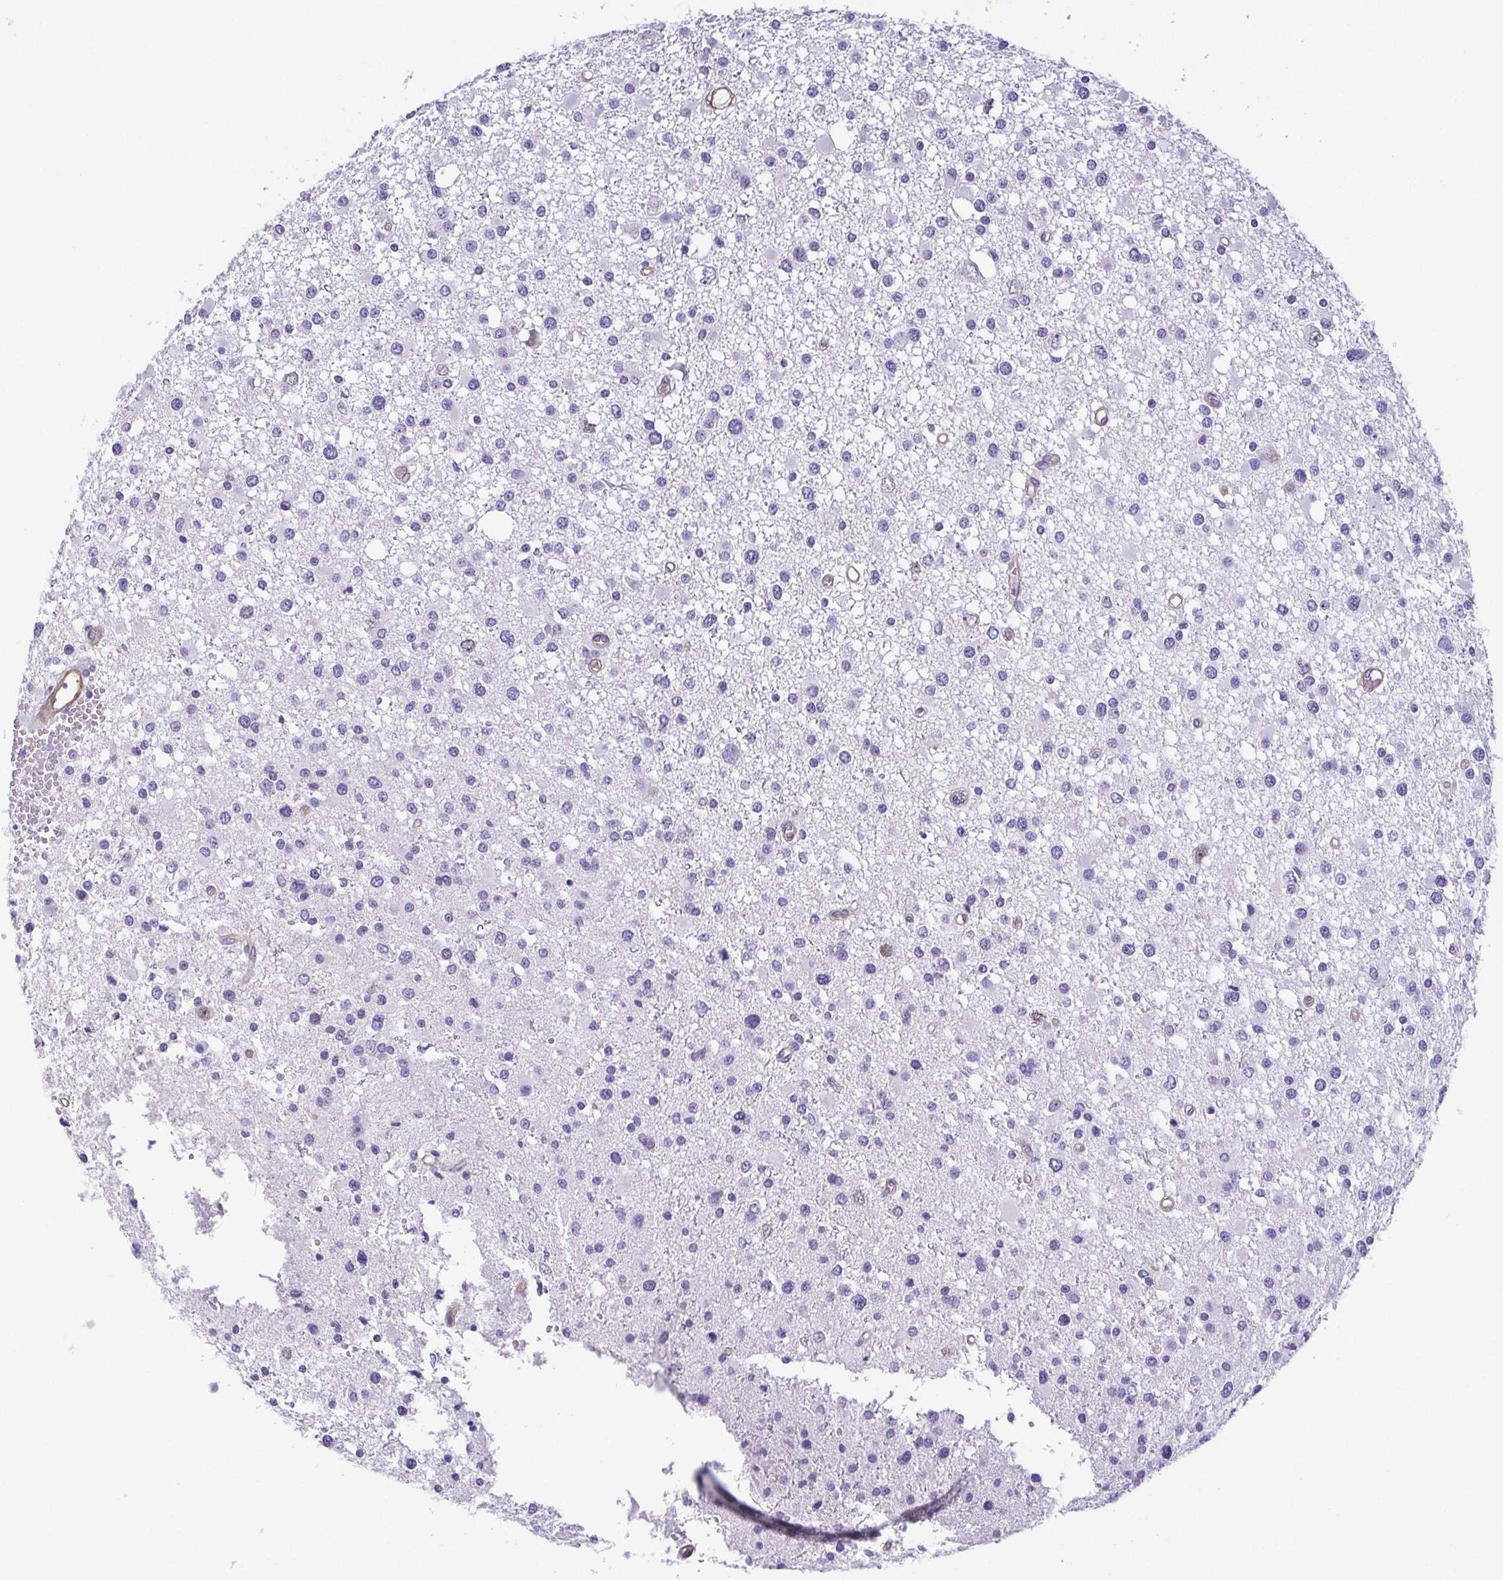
{"staining": {"intensity": "negative", "quantity": "none", "location": "none"}, "tissue": "glioma", "cell_type": "Tumor cells", "image_type": "cancer", "snomed": [{"axis": "morphology", "description": "Glioma, malignant, High grade"}, {"axis": "topography", "description": "Brain"}], "caption": "There is no significant positivity in tumor cells of glioma. (DAB immunohistochemistry with hematoxylin counter stain).", "gene": "MYL6", "patient": {"sex": "male", "age": 54}}